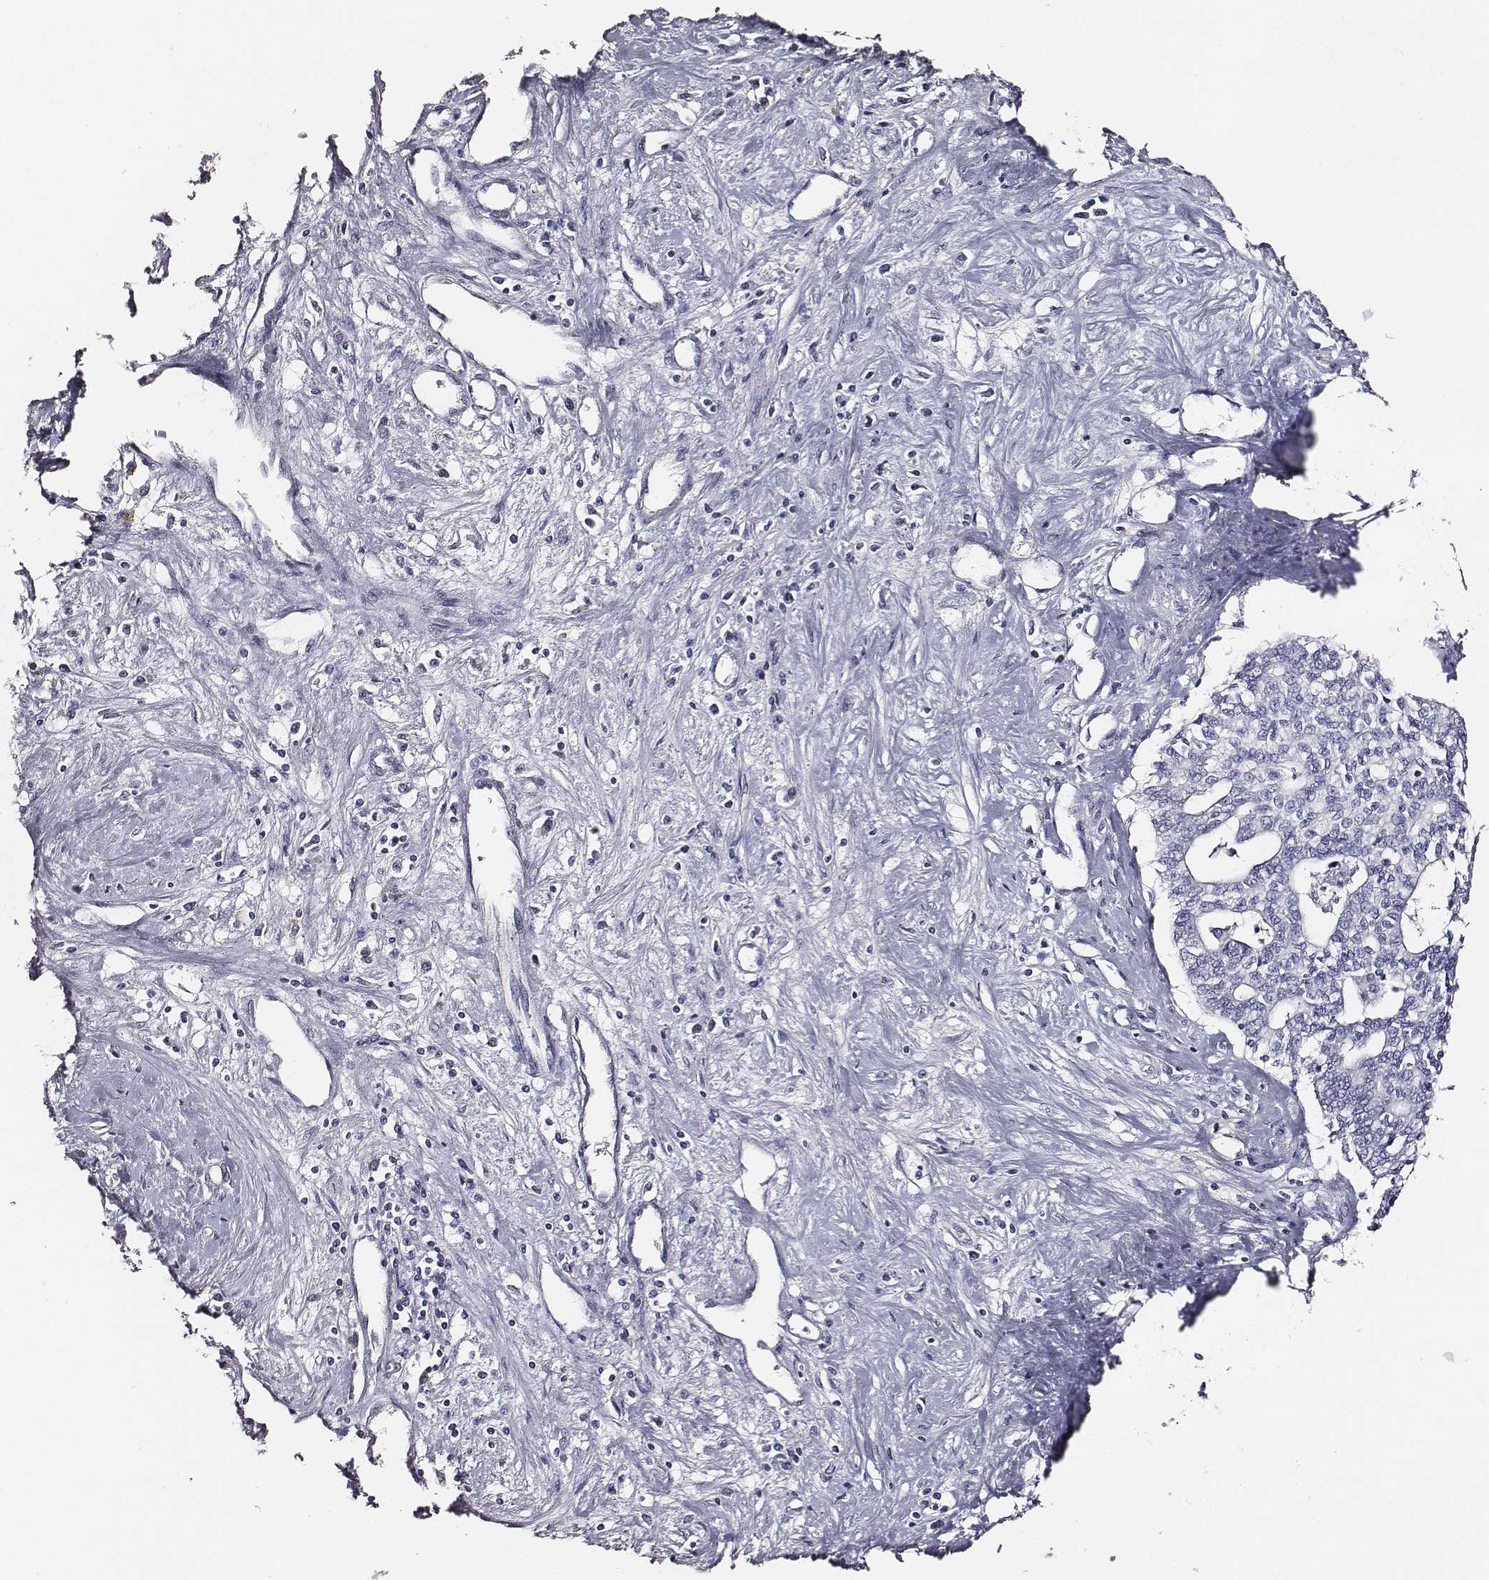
{"staining": {"intensity": "negative", "quantity": "none", "location": "none"}, "tissue": "liver cancer", "cell_type": "Tumor cells", "image_type": "cancer", "snomed": [{"axis": "morphology", "description": "Cholangiocarcinoma"}, {"axis": "topography", "description": "Liver"}], "caption": "Immunohistochemistry image of neoplastic tissue: cholangiocarcinoma (liver) stained with DAB (3,3'-diaminobenzidine) displays no significant protein staining in tumor cells.", "gene": "AADAT", "patient": {"sex": "female", "age": 61}}